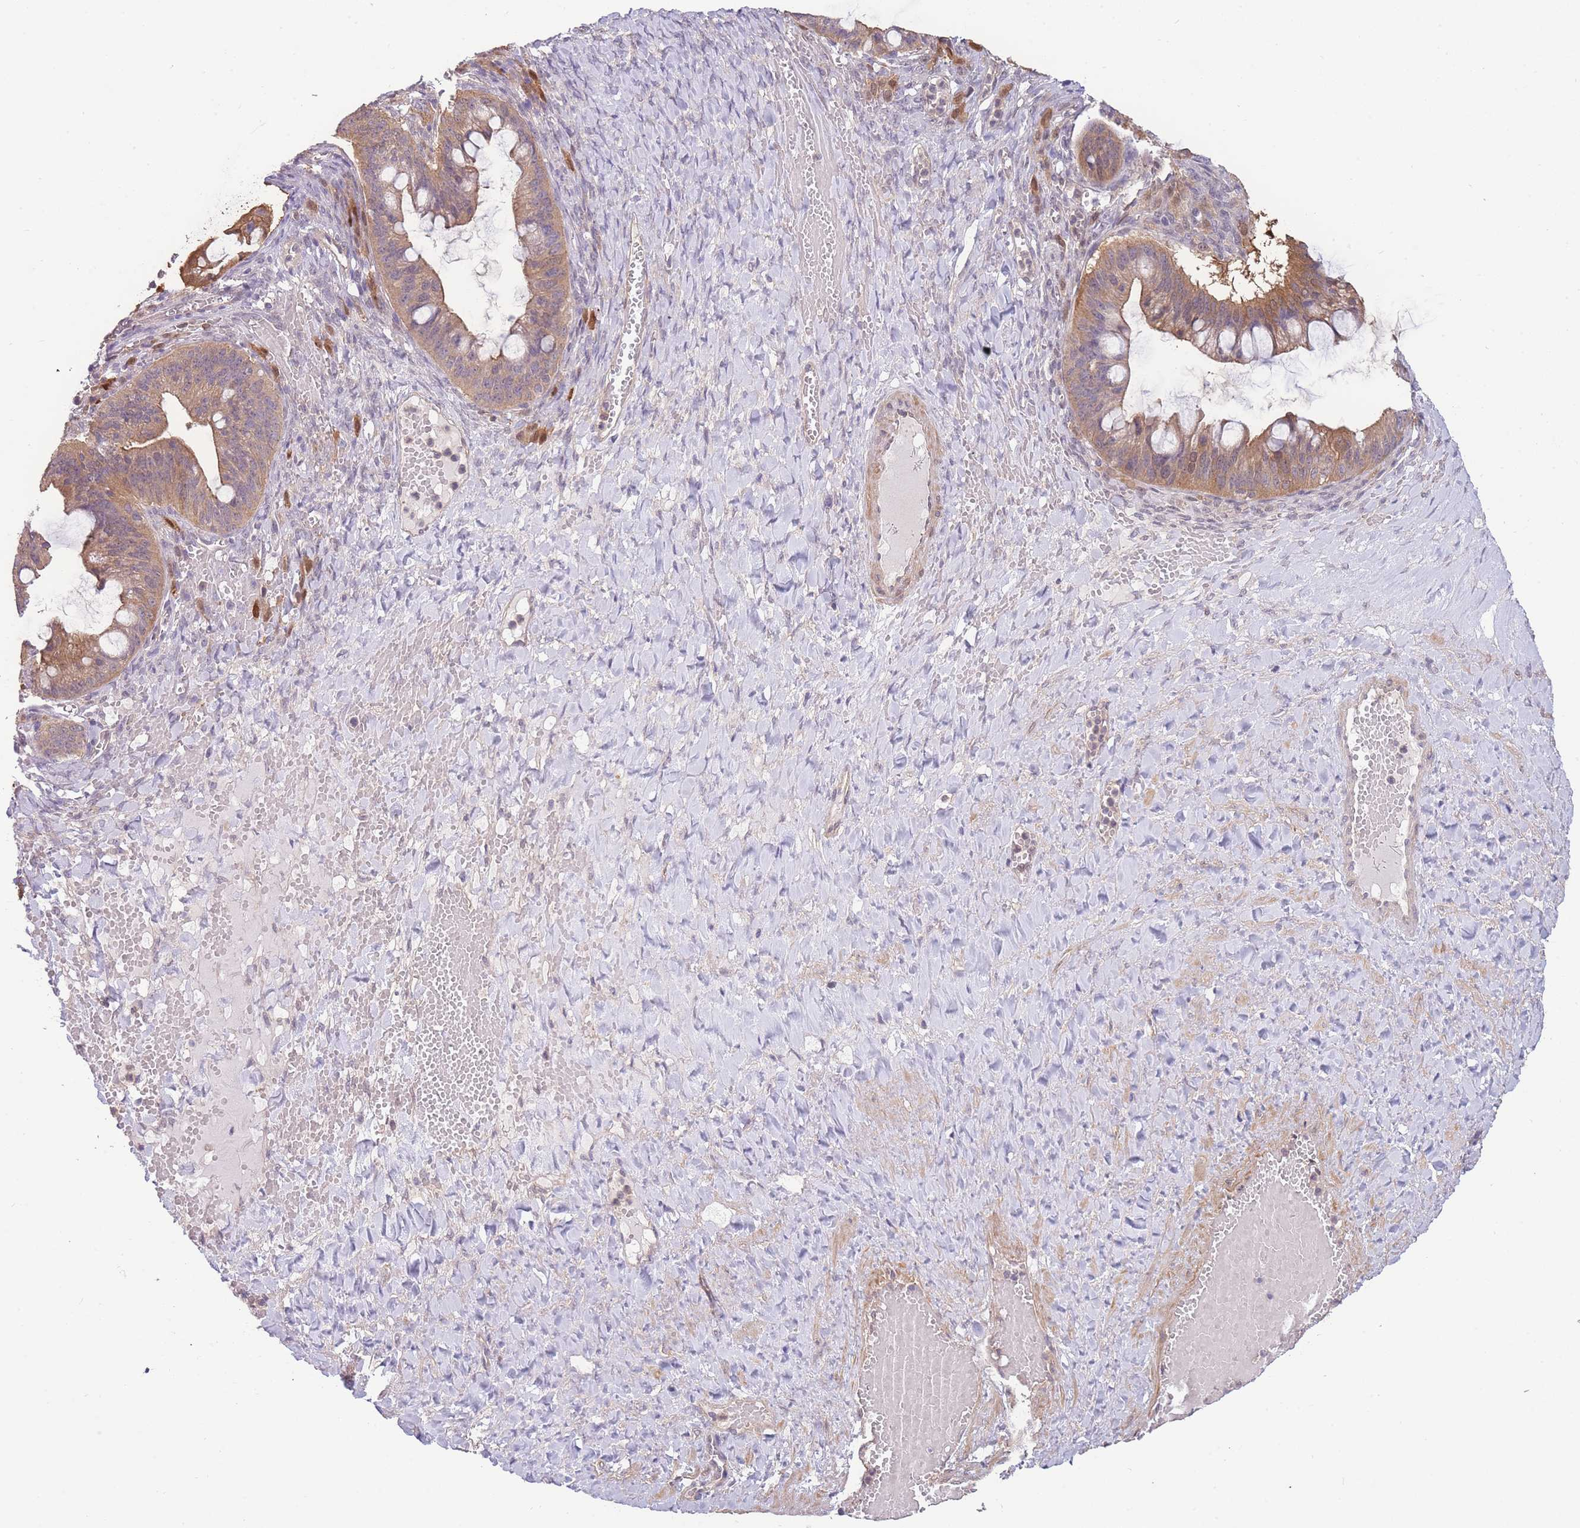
{"staining": {"intensity": "moderate", "quantity": ">75%", "location": "cytoplasmic/membranous"}, "tissue": "ovarian cancer", "cell_type": "Tumor cells", "image_type": "cancer", "snomed": [{"axis": "morphology", "description": "Cystadenocarcinoma, mucinous, NOS"}, {"axis": "topography", "description": "Ovary"}], "caption": "Human ovarian mucinous cystadenocarcinoma stained with a brown dye exhibits moderate cytoplasmic/membranous positive positivity in about >75% of tumor cells.", "gene": "SMC6", "patient": {"sex": "female", "age": 73}}